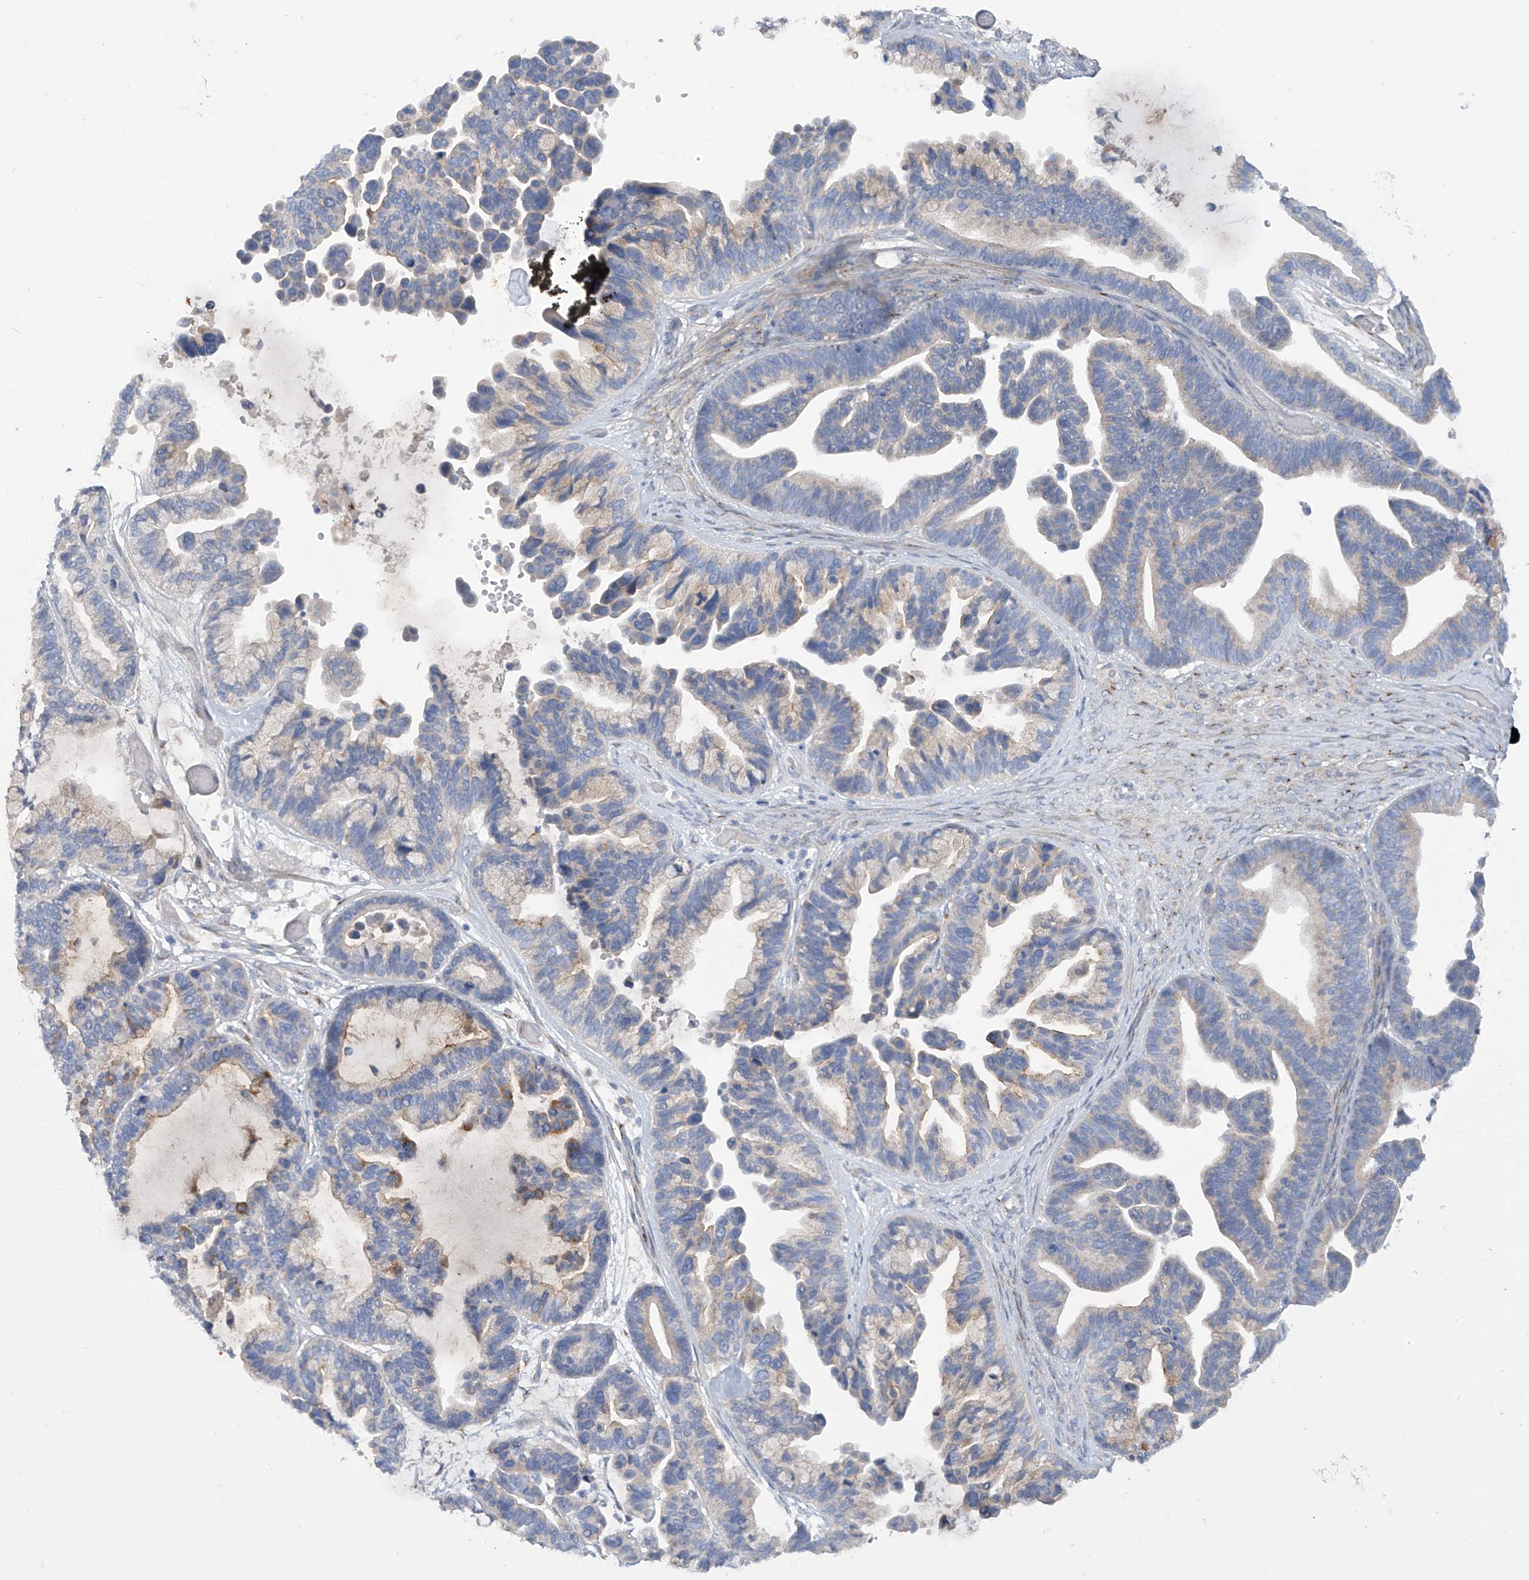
{"staining": {"intensity": "weak", "quantity": "<25%", "location": "cytoplasmic/membranous"}, "tissue": "ovarian cancer", "cell_type": "Tumor cells", "image_type": "cancer", "snomed": [{"axis": "morphology", "description": "Cystadenocarcinoma, serous, NOS"}, {"axis": "topography", "description": "Ovary"}], "caption": "Tumor cells show no significant positivity in ovarian serous cystadenocarcinoma. (Stains: DAB (3,3'-diaminobenzidine) IHC with hematoxylin counter stain, Microscopy: brightfield microscopy at high magnification).", "gene": "TRMT2B", "patient": {"sex": "female", "age": 56}}